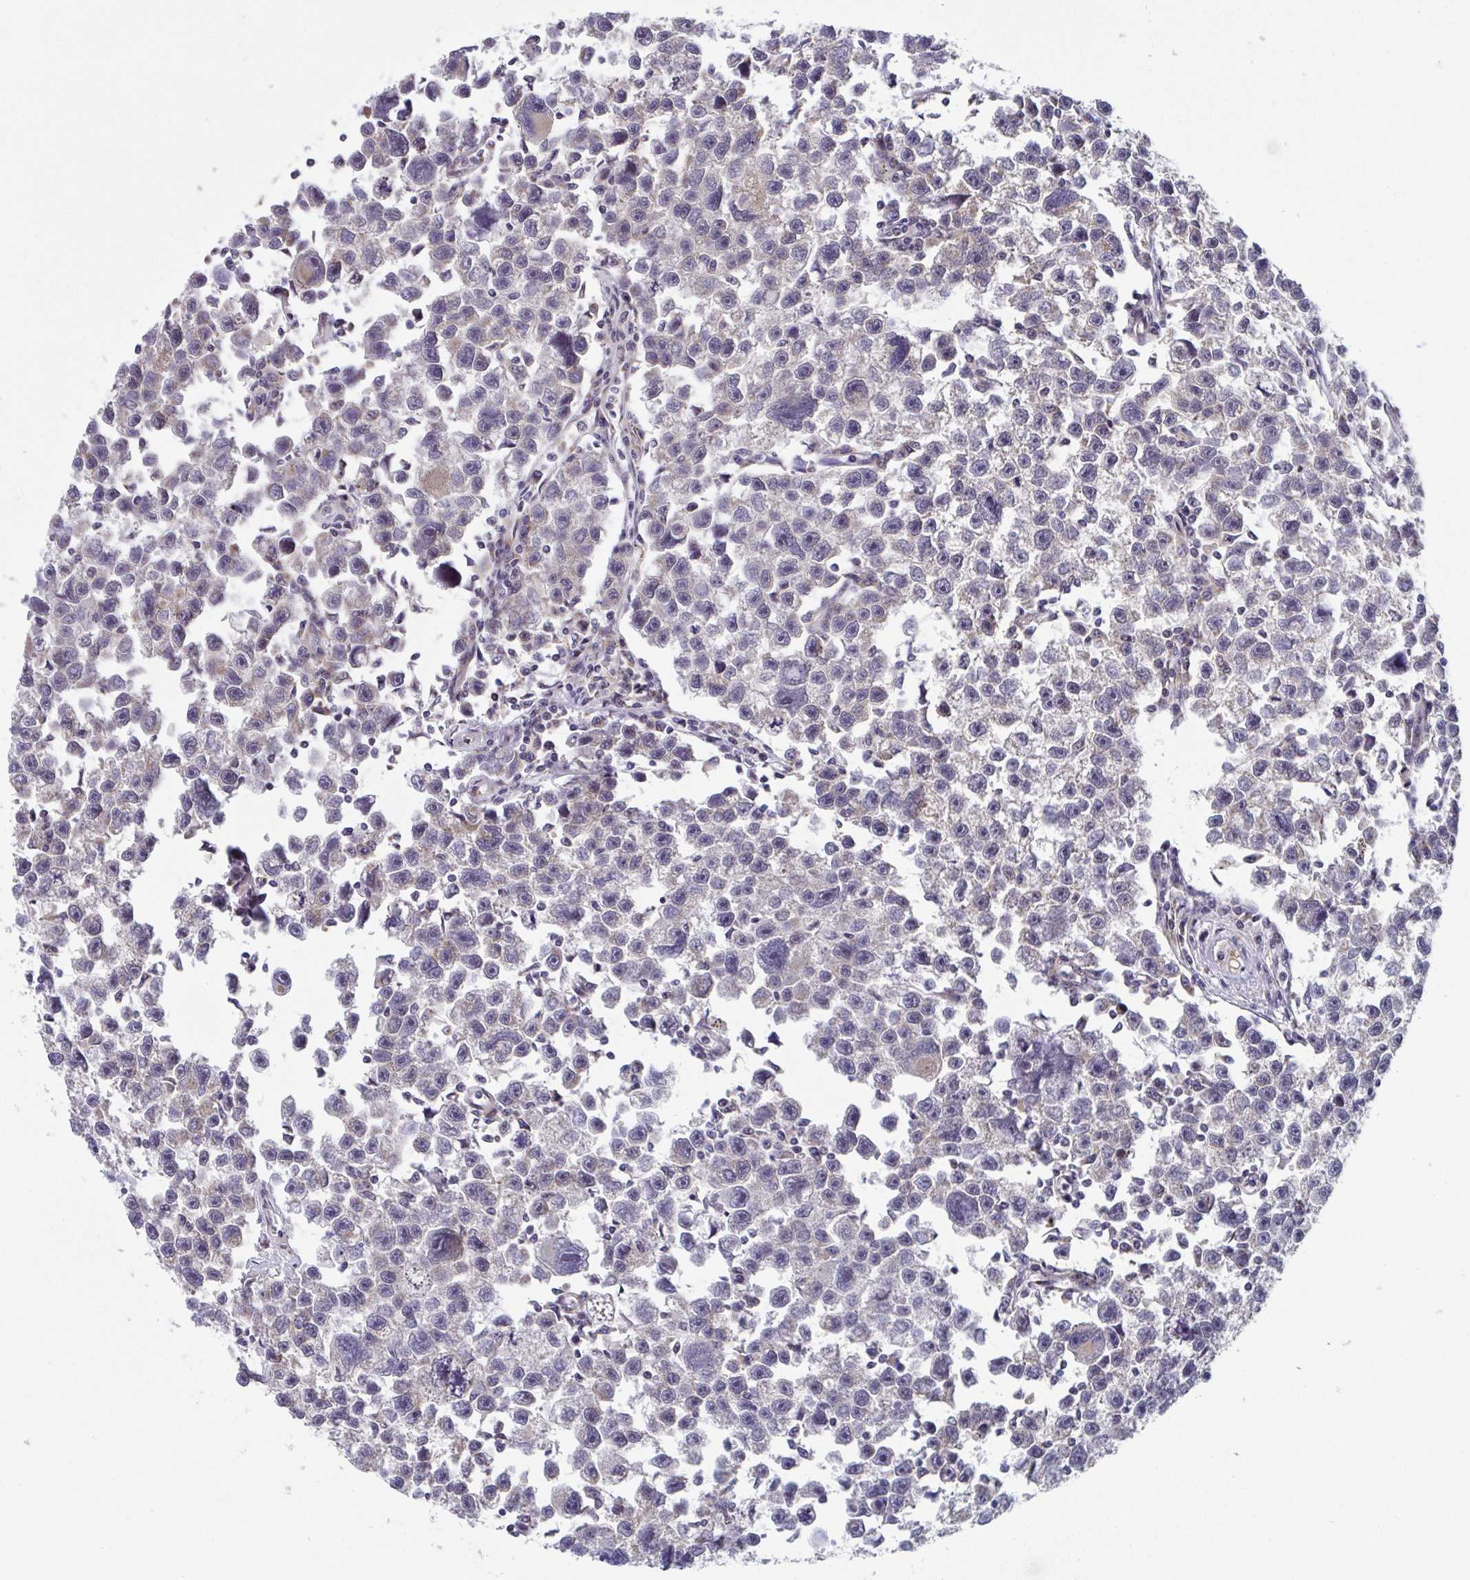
{"staining": {"intensity": "weak", "quantity": "25%-75%", "location": "cytoplasmic/membranous"}, "tissue": "testis cancer", "cell_type": "Tumor cells", "image_type": "cancer", "snomed": [{"axis": "morphology", "description": "Seminoma, NOS"}, {"axis": "topography", "description": "Testis"}], "caption": "This image shows immunohistochemistry staining of human testis seminoma, with low weak cytoplasmic/membranous staining in approximately 25%-75% of tumor cells.", "gene": "ATP5MJ", "patient": {"sex": "male", "age": 26}}